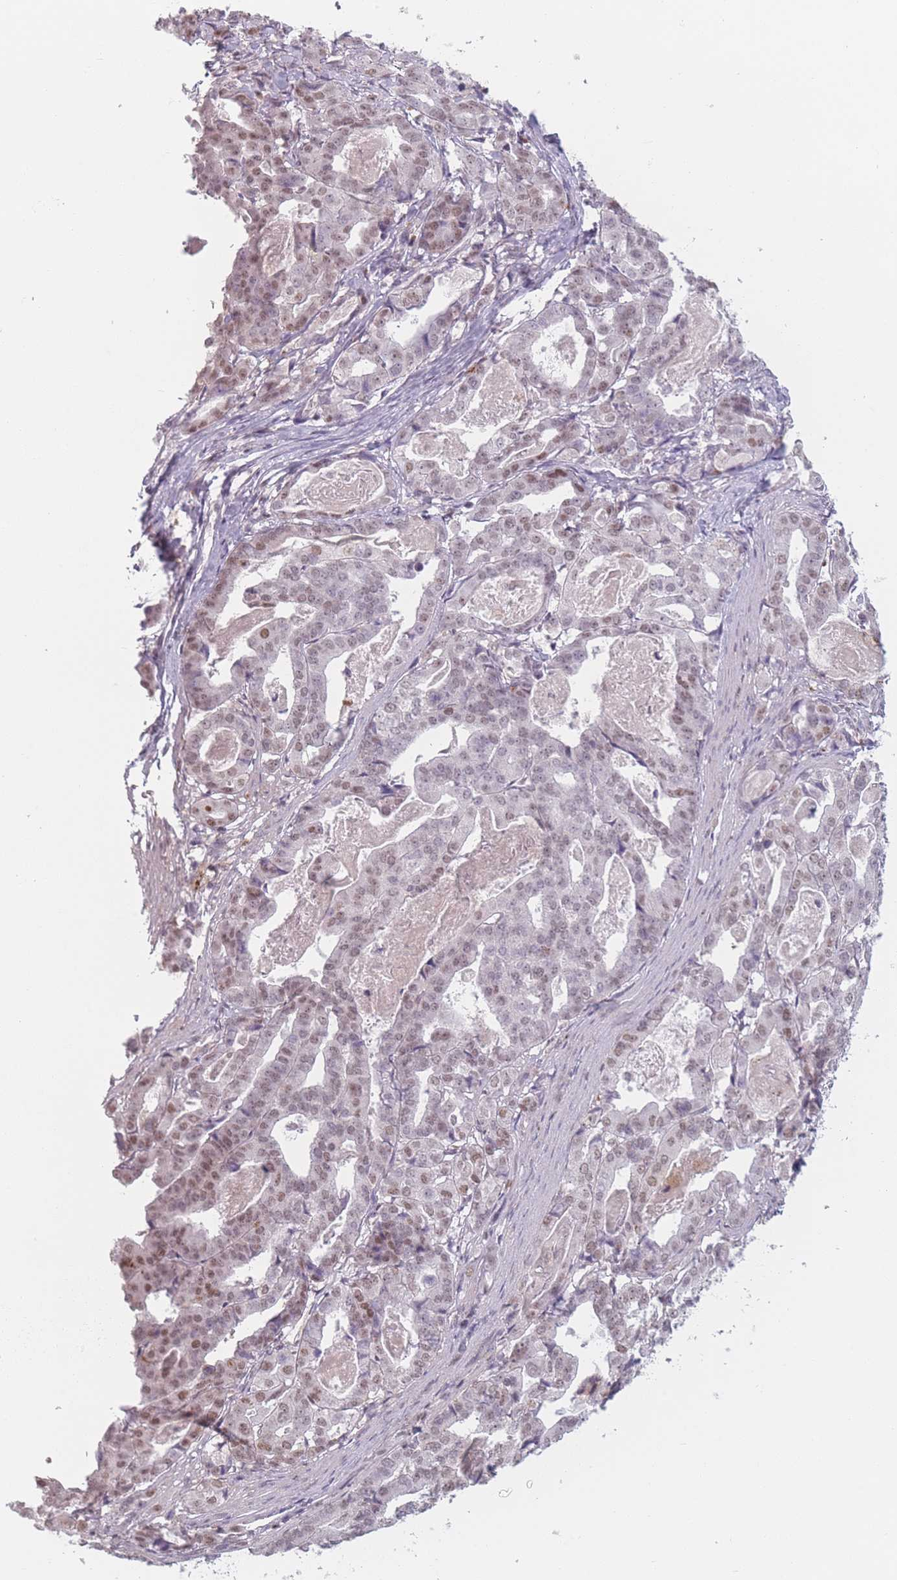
{"staining": {"intensity": "moderate", "quantity": "<25%", "location": "nuclear"}, "tissue": "stomach cancer", "cell_type": "Tumor cells", "image_type": "cancer", "snomed": [{"axis": "morphology", "description": "Adenocarcinoma, NOS"}, {"axis": "topography", "description": "Stomach"}], "caption": "Stomach cancer was stained to show a protein in brown. There is low levels of moderate nuclear expression in approximately <25% of tumor cells. Nuclei are stained in blue.", "gene": "OR10C1", "patient": {"sex": "male", "age": 48}}